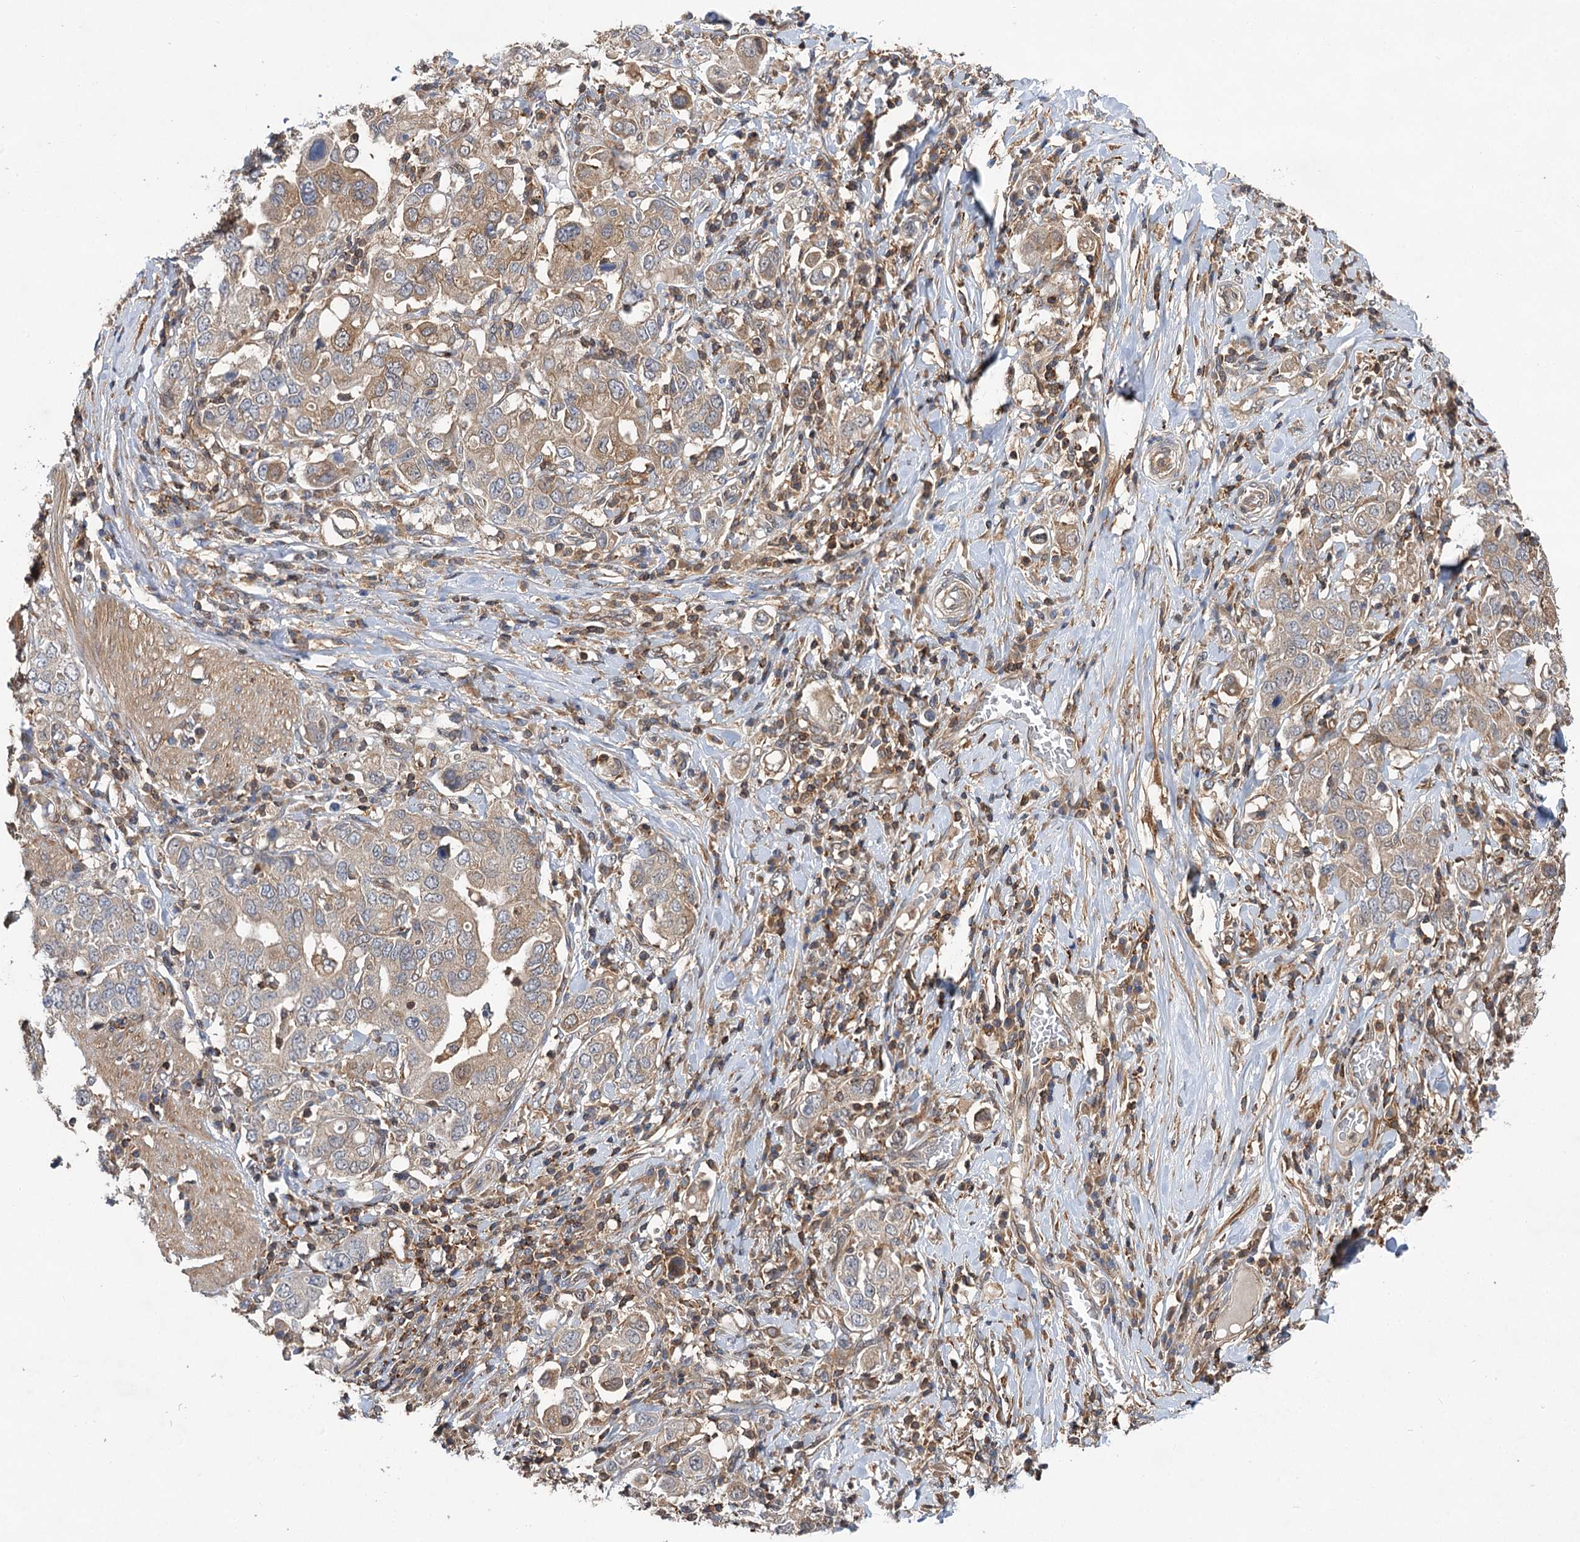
{"staining": {"intensity": "weak", "quantity": "25%-75%", "location": "cytoplasmic/membranous"}, "tissue": "stomach cancer", "cell_type": "Tumor cells", "image_type": "cancer", "snomed": [{"axis": "morphology", "description": "Adenocarcinoma, NOS"}, {"axis": "topography", "description": "Stomach, upper"}], "caption": "The micrograph exhibits immunohistochemical staining of stomach cancer. There is weak cytoplasmic/membranous staining is present in approximately 25%-75% of tumor cells.", "gene": "PACS1", "patient": {"sex": "male", "age": 62}}